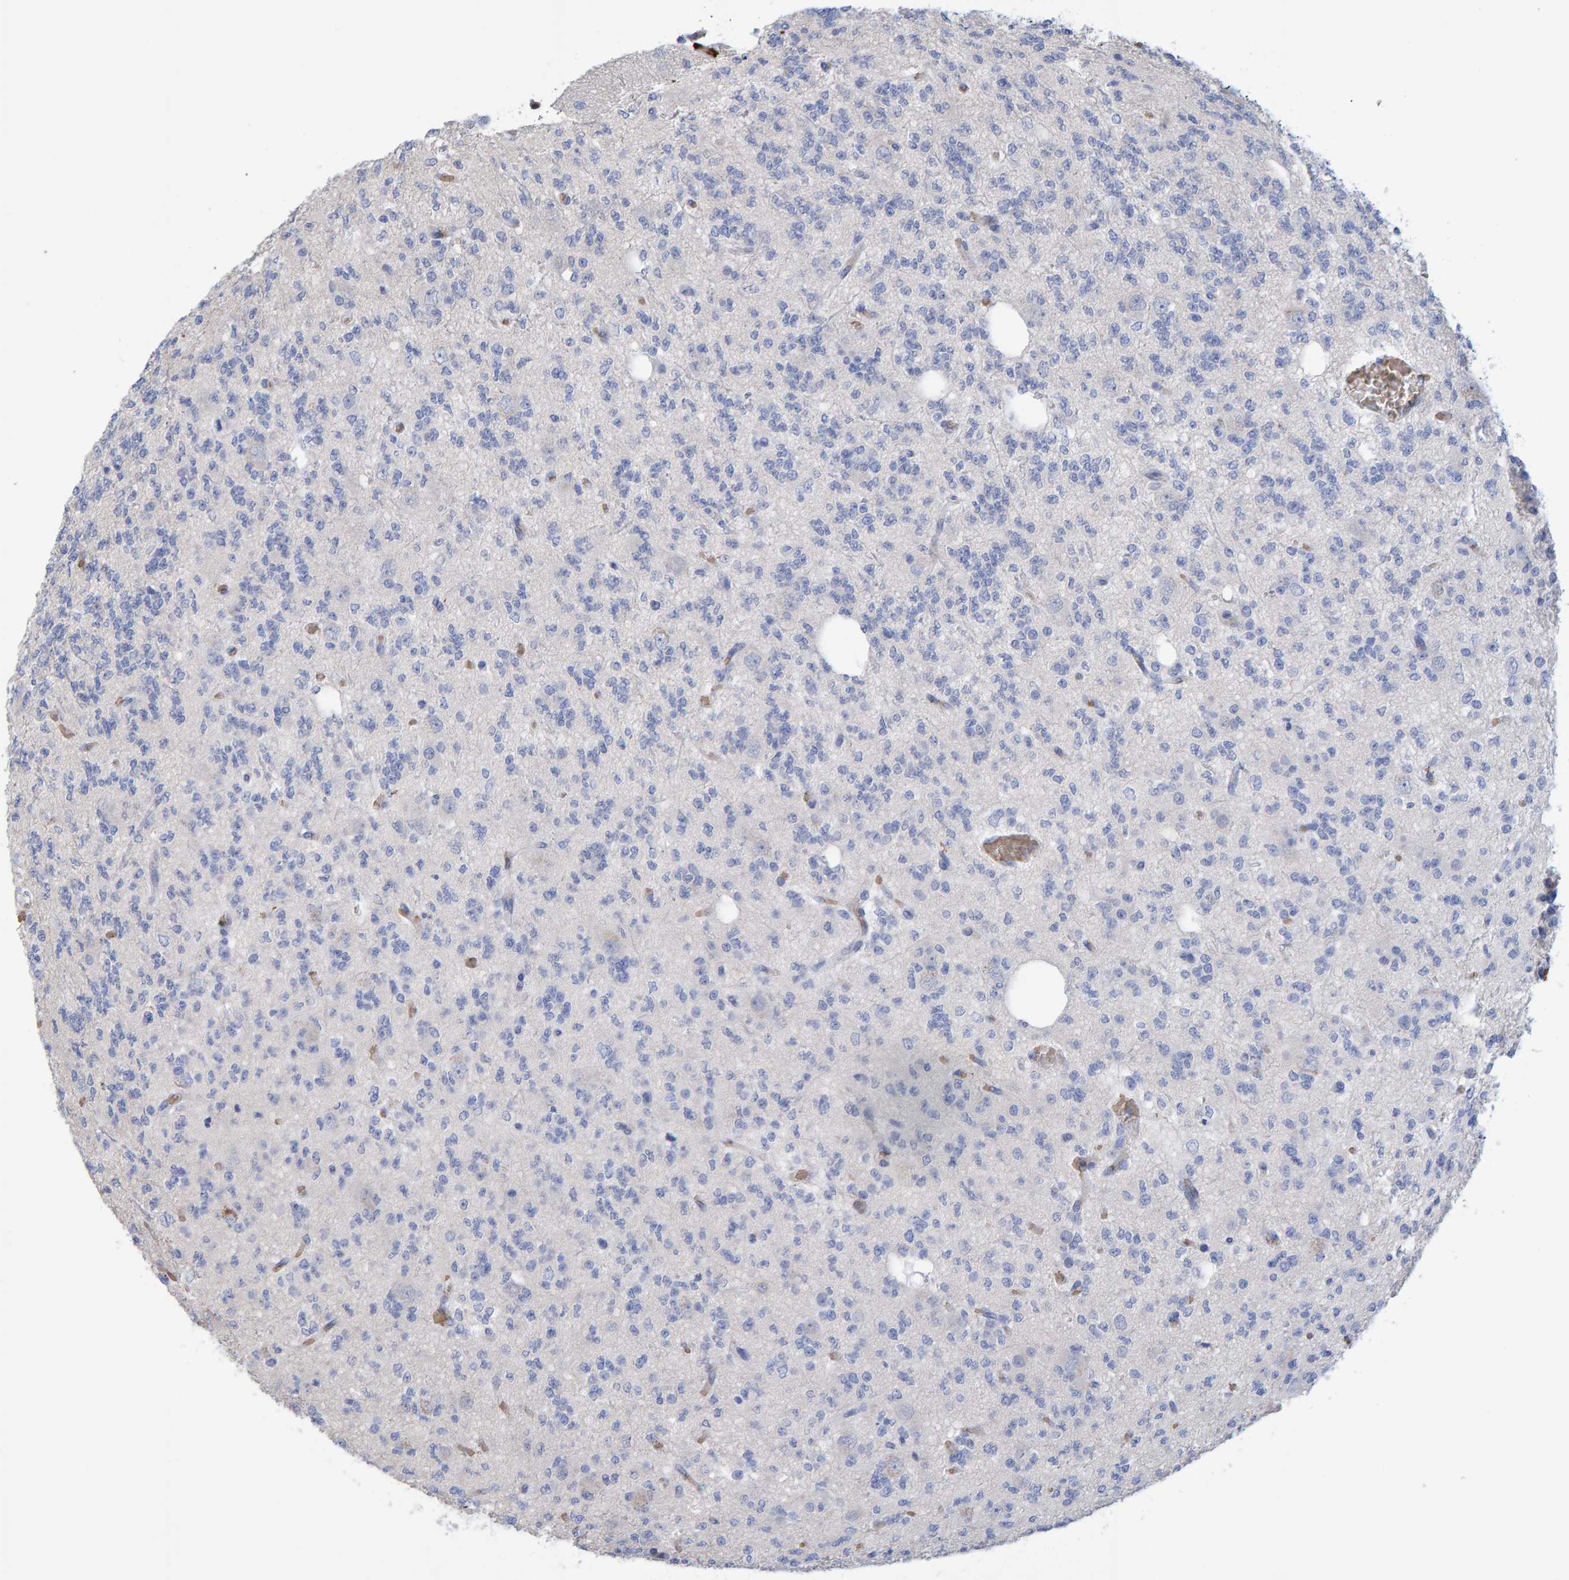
{"staining": {"intensity": "negative", "quantity": "none", "location": "none"}, "tissue": "glioma", "cell_type": "Tumor cells", "image_type": "cancer", "snomed": [{"axis": "morphology", "description": "Glioma, malignant, Low grade"}, {"axis": "topography", "description": "Brain"}], "caption": "Immunohistochemistry of human glioma reveals no expression in tumor cells.", "gene": "VPS9D1", "patient": {"sex": "male", "age": 38}}